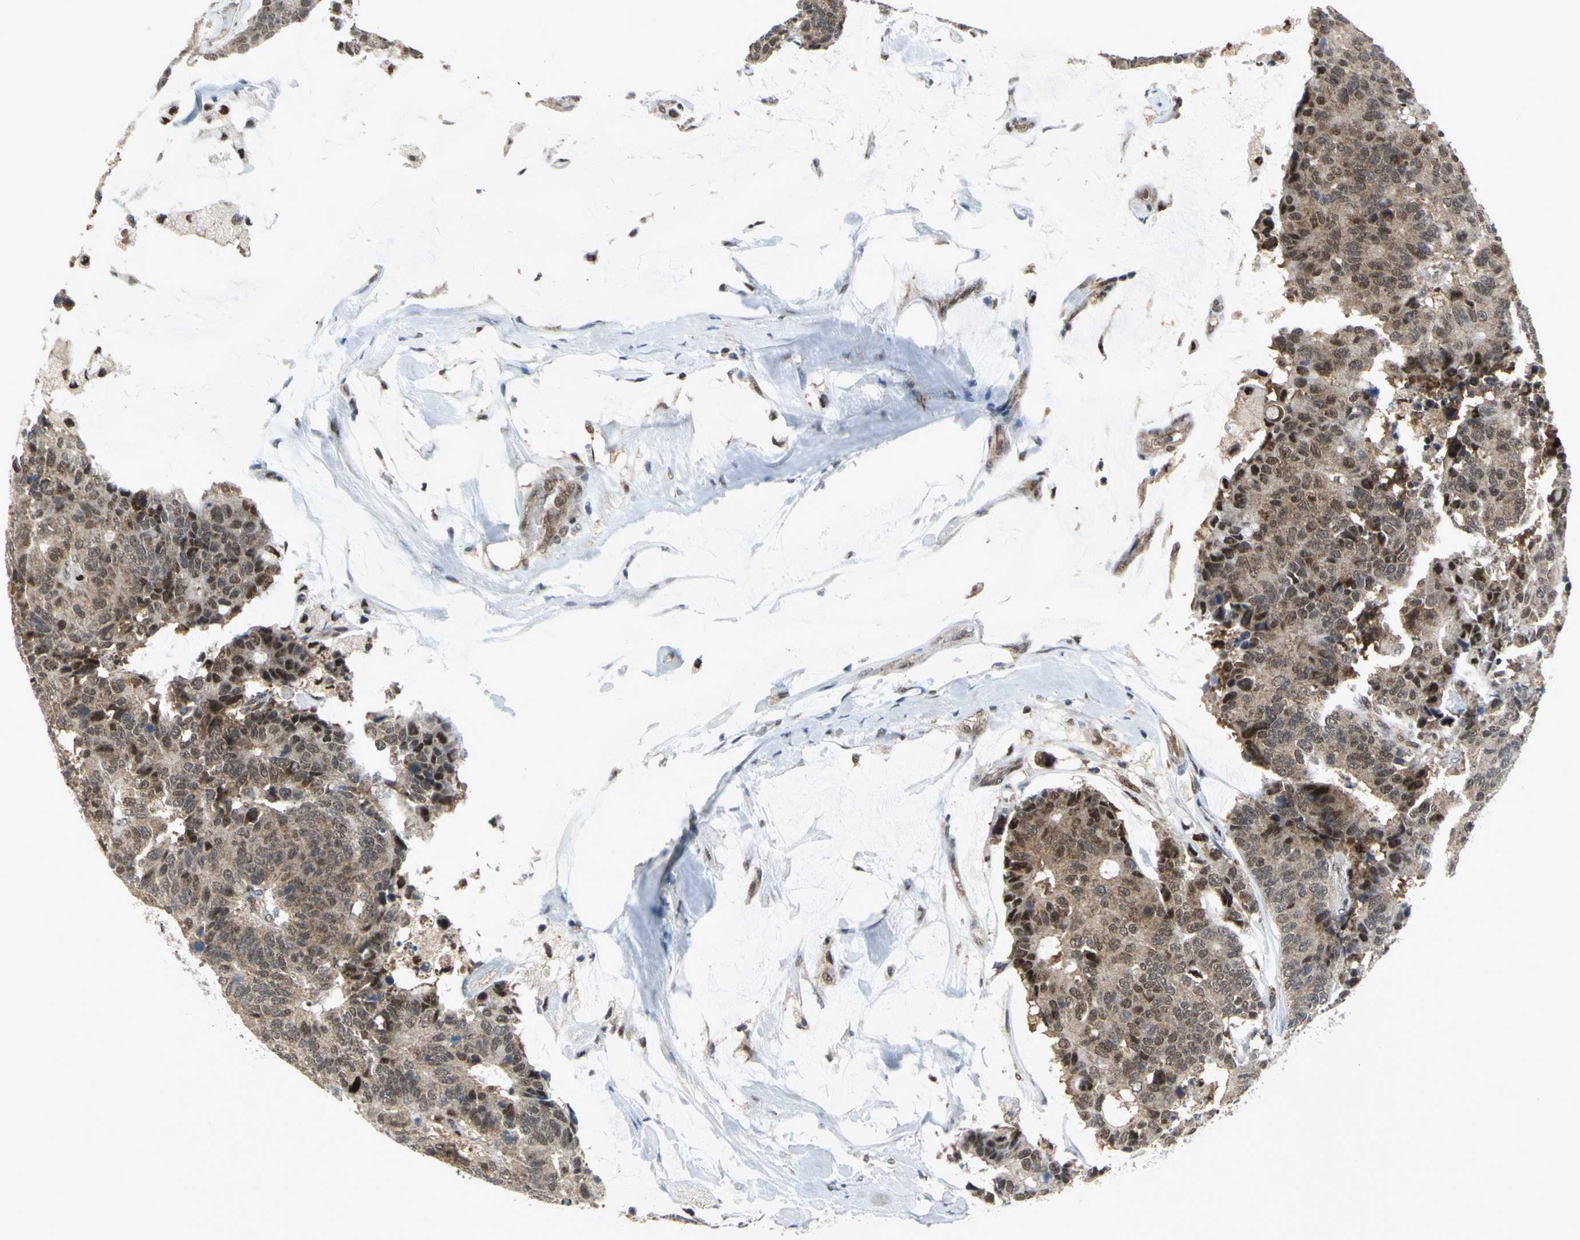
{"staining": {"intensity": "moderate", "quantity": "25%-75%", "location": "cytoplasmic/membranous,nuclear"}, "tissue": "colorectal cancer", "cell_type": "Tumor cells", "image_type": "cancer", "snomed": [{"axis": "morphology", "description": "Adenocarcinoma, NOS"}, {"axis": "topography", "description": "Colon"}], "caption": "Protein expression analysis of human colorectal cancer (adenocarcinoma) reveals moderate cytoplasmic/membranous and nuclear staining in approximately 25%-75% of tumor cells. The staining is performed using DAB (3,3'-diaminobenzidine) brown chromogen to label protein expression. The nuclei are counter-stained blue using hematoxylin.", "gene": "PSMA4", "patient": {"sex": "female", "age": 86}}